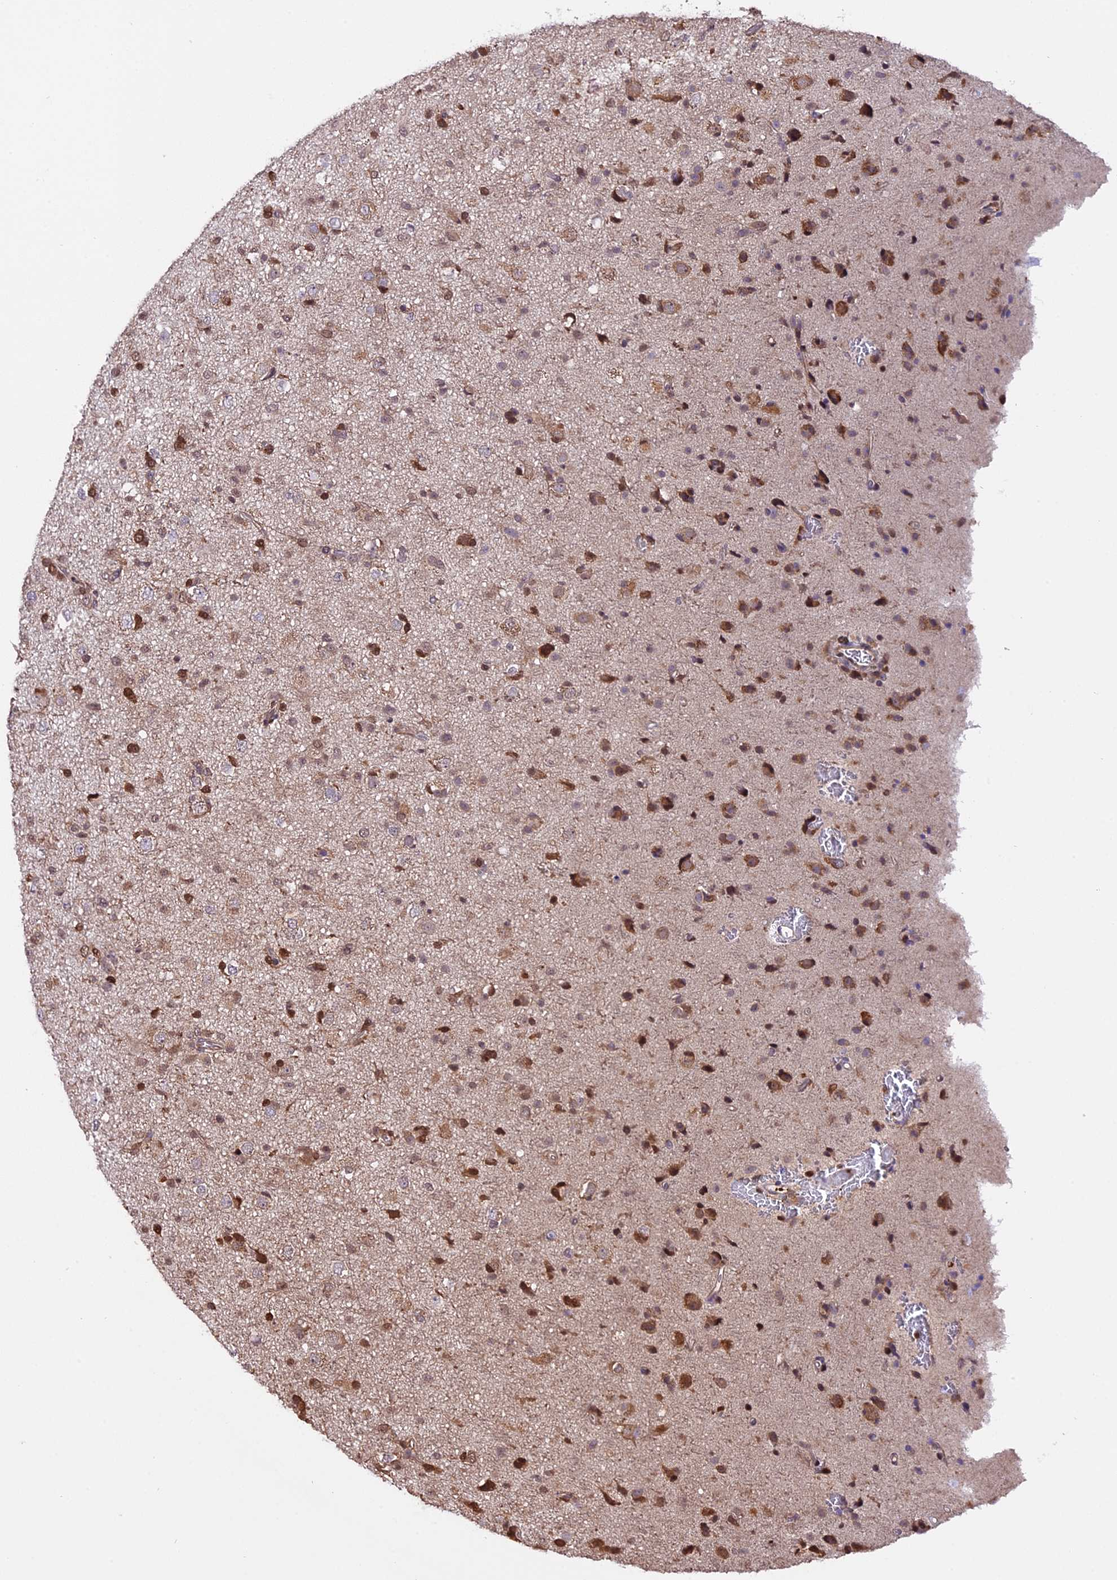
{"staining": {"intensity": "moderate", "quantity": ">75%", "location": "cytoplasmic/membranous,nuclear"}, "tissue": "glioma", "cell_type": "Tumor cells", "image_type": "cancer", "snomed": [{"axis": "morphology", "description": "Glioma, malignant, Low grade"}, {"axis": "topography", "description": "Brain"}], "caption": "Immunohistochemical staining of glioma reveals moderate cytoplasmic/membranous and nuclear protein expression in about >75% of tumor cells.", "gene": "HERPUD1", "patient": {"sex": "male", "age": 65}}